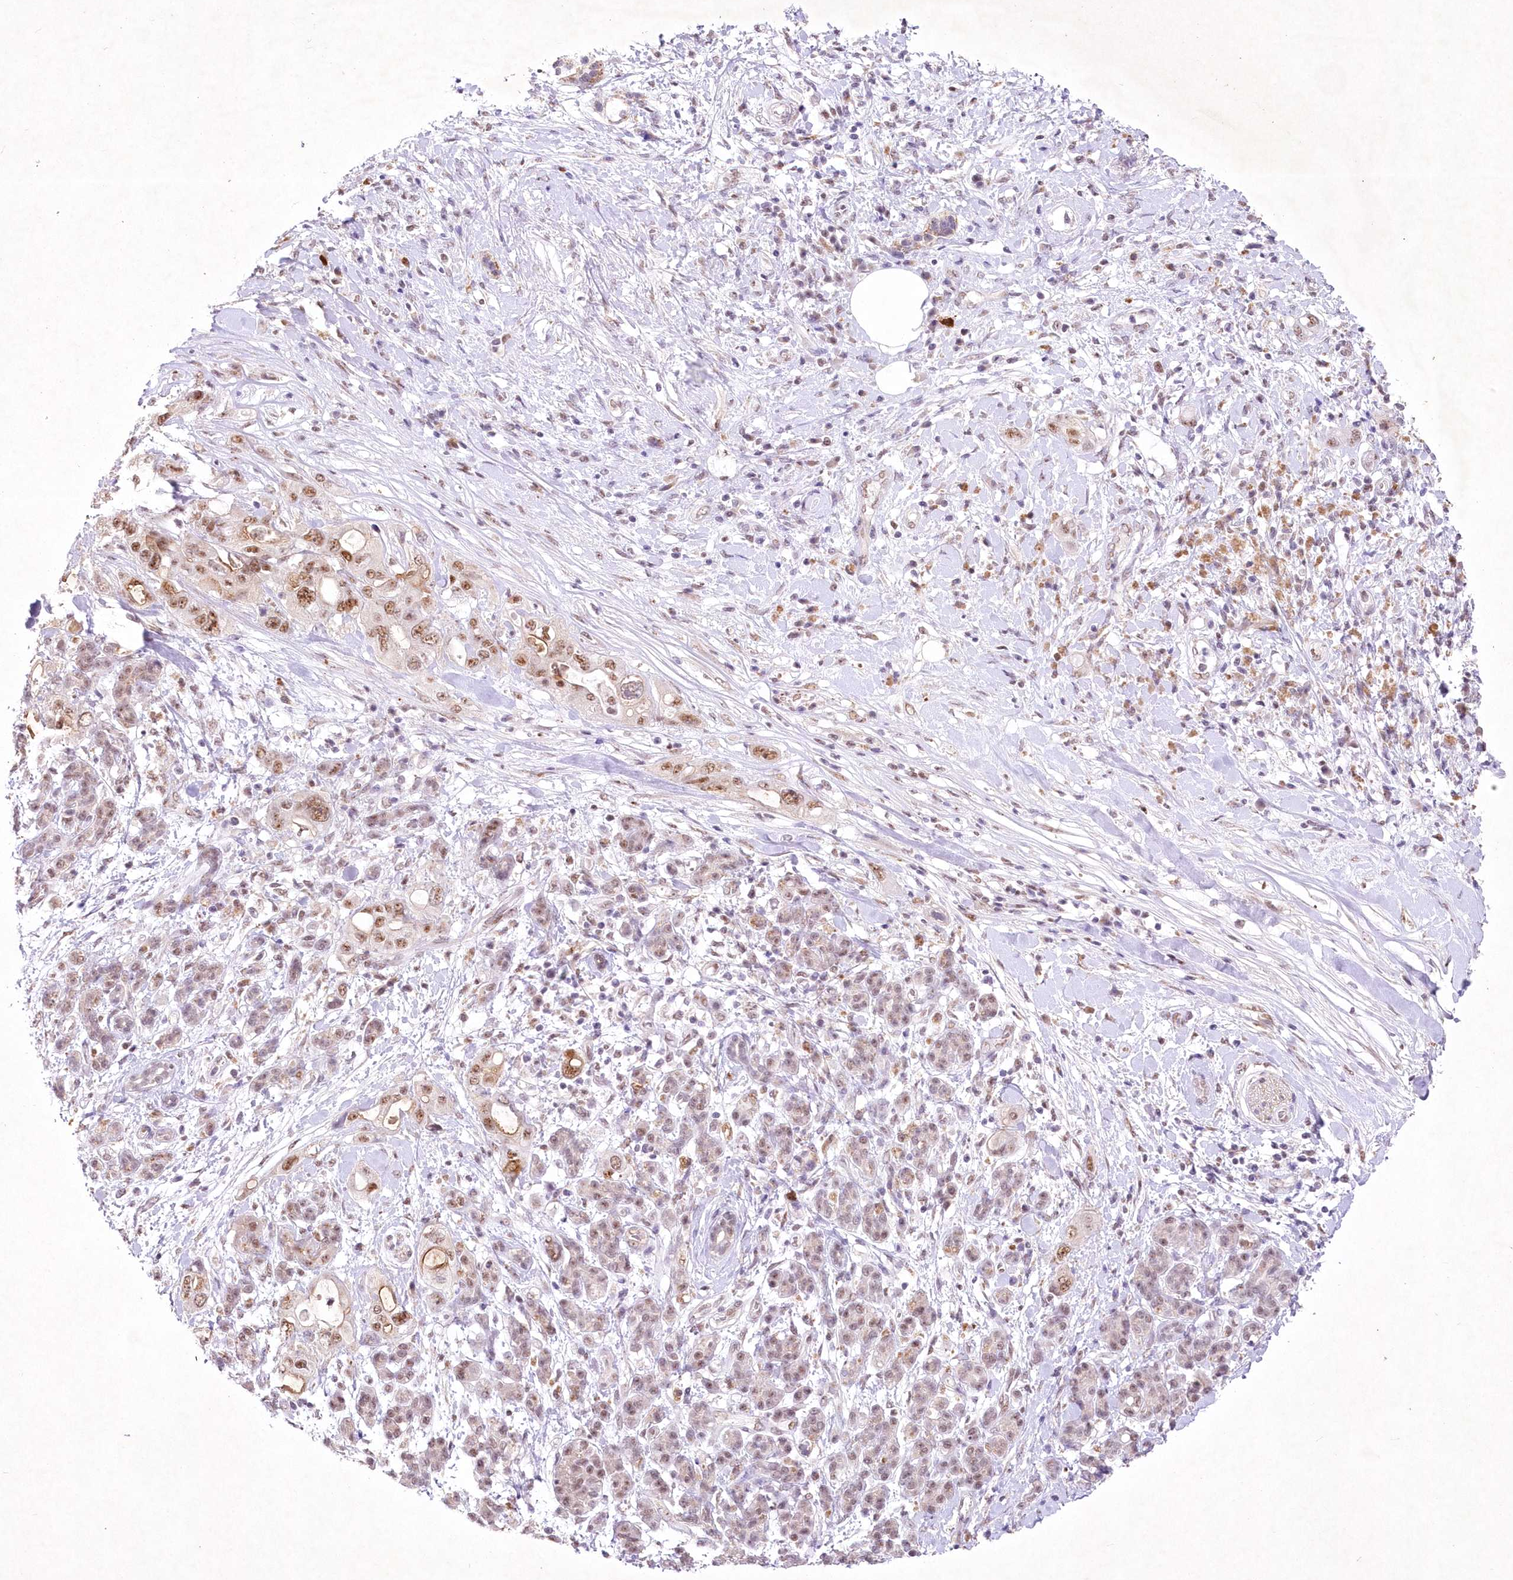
{"staining": {"intensity": "moderate", "quantity": "25%-75%", "location": "cytoplasmic/membranous,nuclear"}, "tissue": "pancreatic cancer", "cell_type": "Tumor cells", "image_type": "cancer", "snomed": [{"axis": "morphology", "description": "Adenocarcinoma, NOS"}, {"axis": "topography", "description": "Pancreas"}], "caption": "About 25%-75% of tumor cells in pancreatic cancer (adenocarcinoma) show moderate cytoplasmic/membranous and nuclear protein staining as visualized by brown immunohistochemical staining.", "gene": "RBM27", "patient": {"sex": "female", "age": 56}}